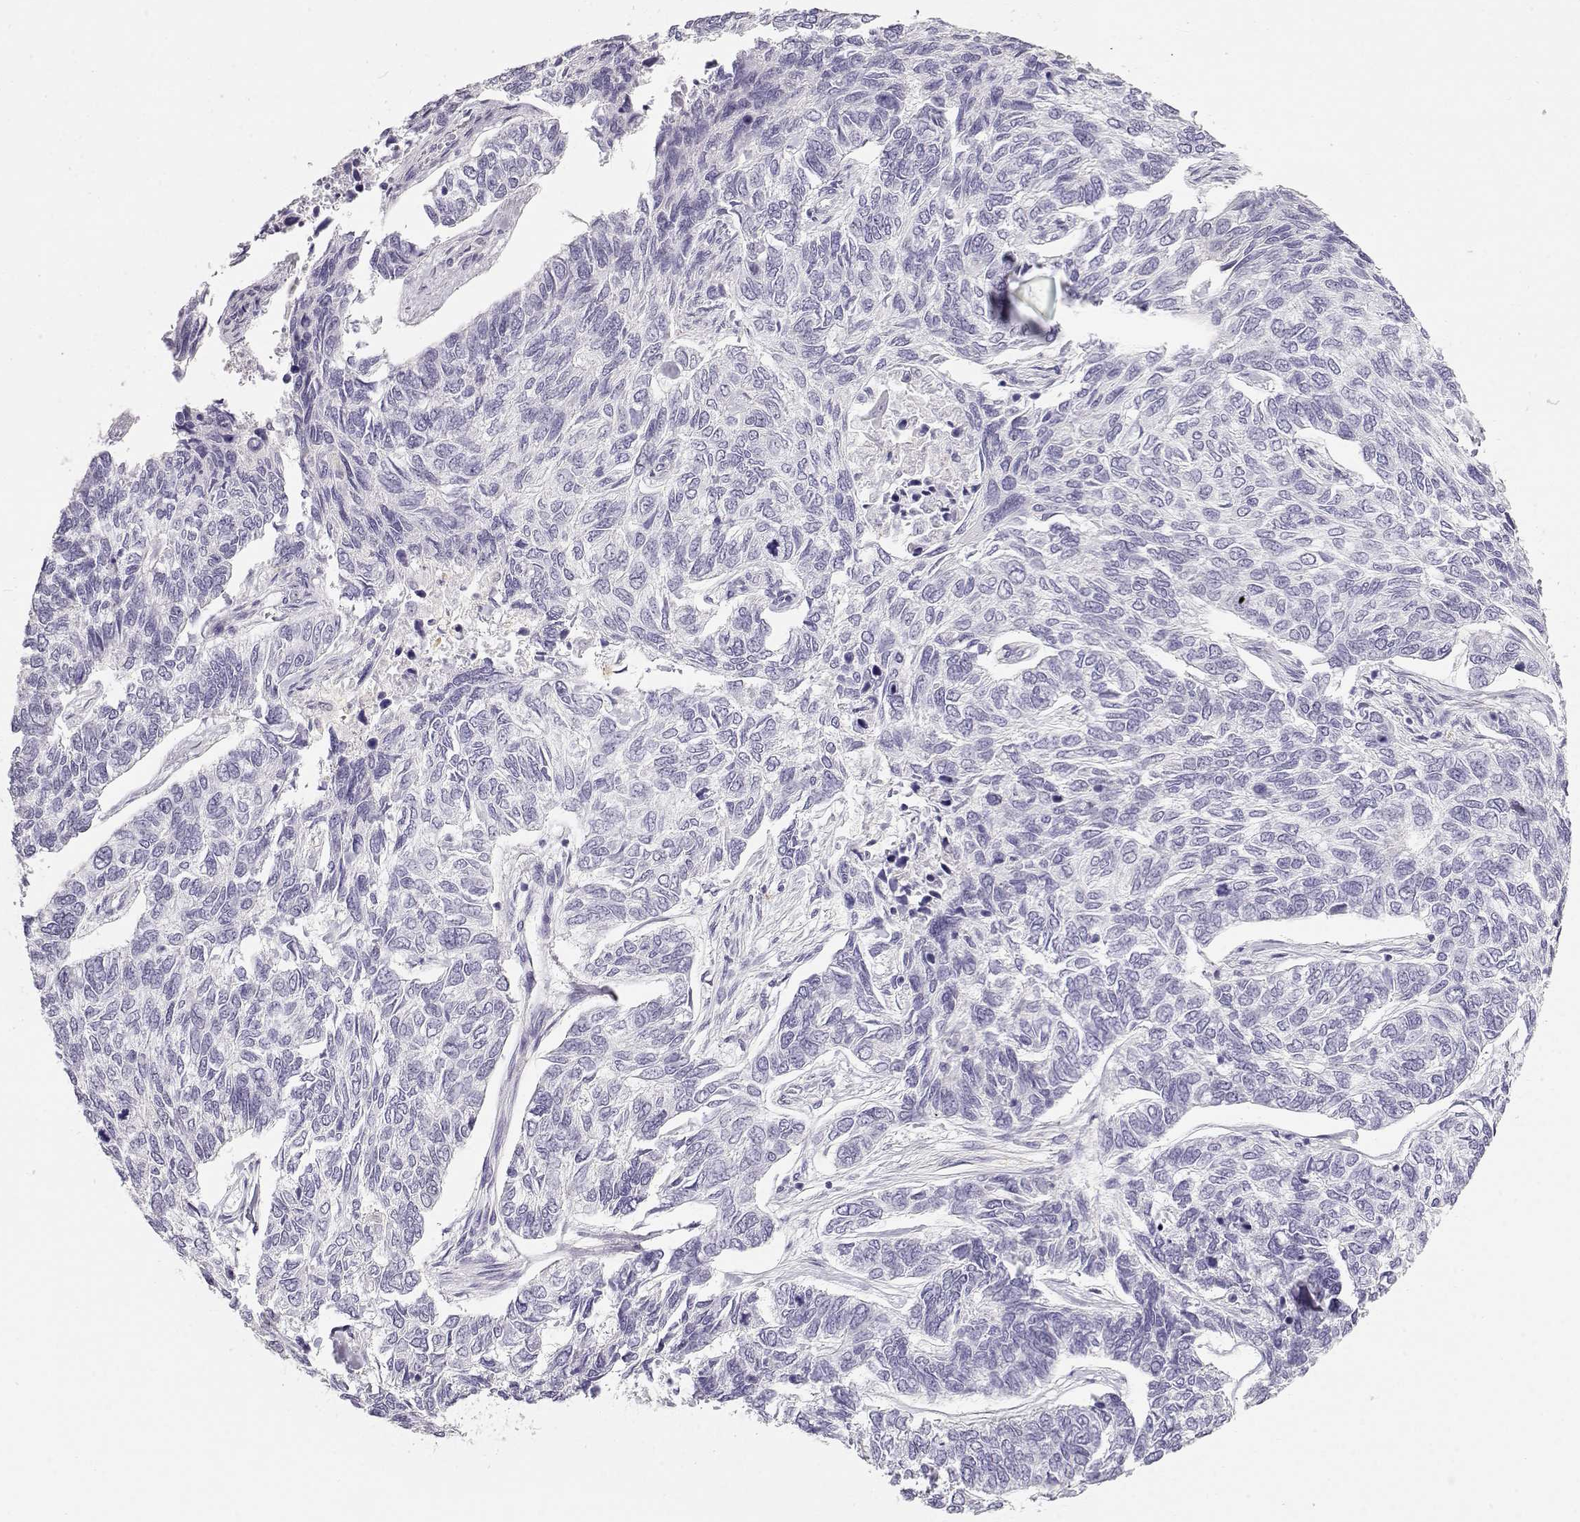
{"staining": {"intensity": "negative", "quantity": "none", "location": "none"}, "tissue": "skin cancer", "cell_type": "Tumor cells", "image_type": "cancer", "snomed": [{"axis": "morphology", "description": "Basal cell carcinoma"}, {"axis": "topography", "description": "Skin"}], "caption": "Immunohistochemistry image of basal cell carcinoma (skin) stained for a protein (brown), which demonstrates no staining in tumor cells. Nuclei are stained in blue.", "gene": "NUTM1", "patient": {"sex": "female", "age": 65}}